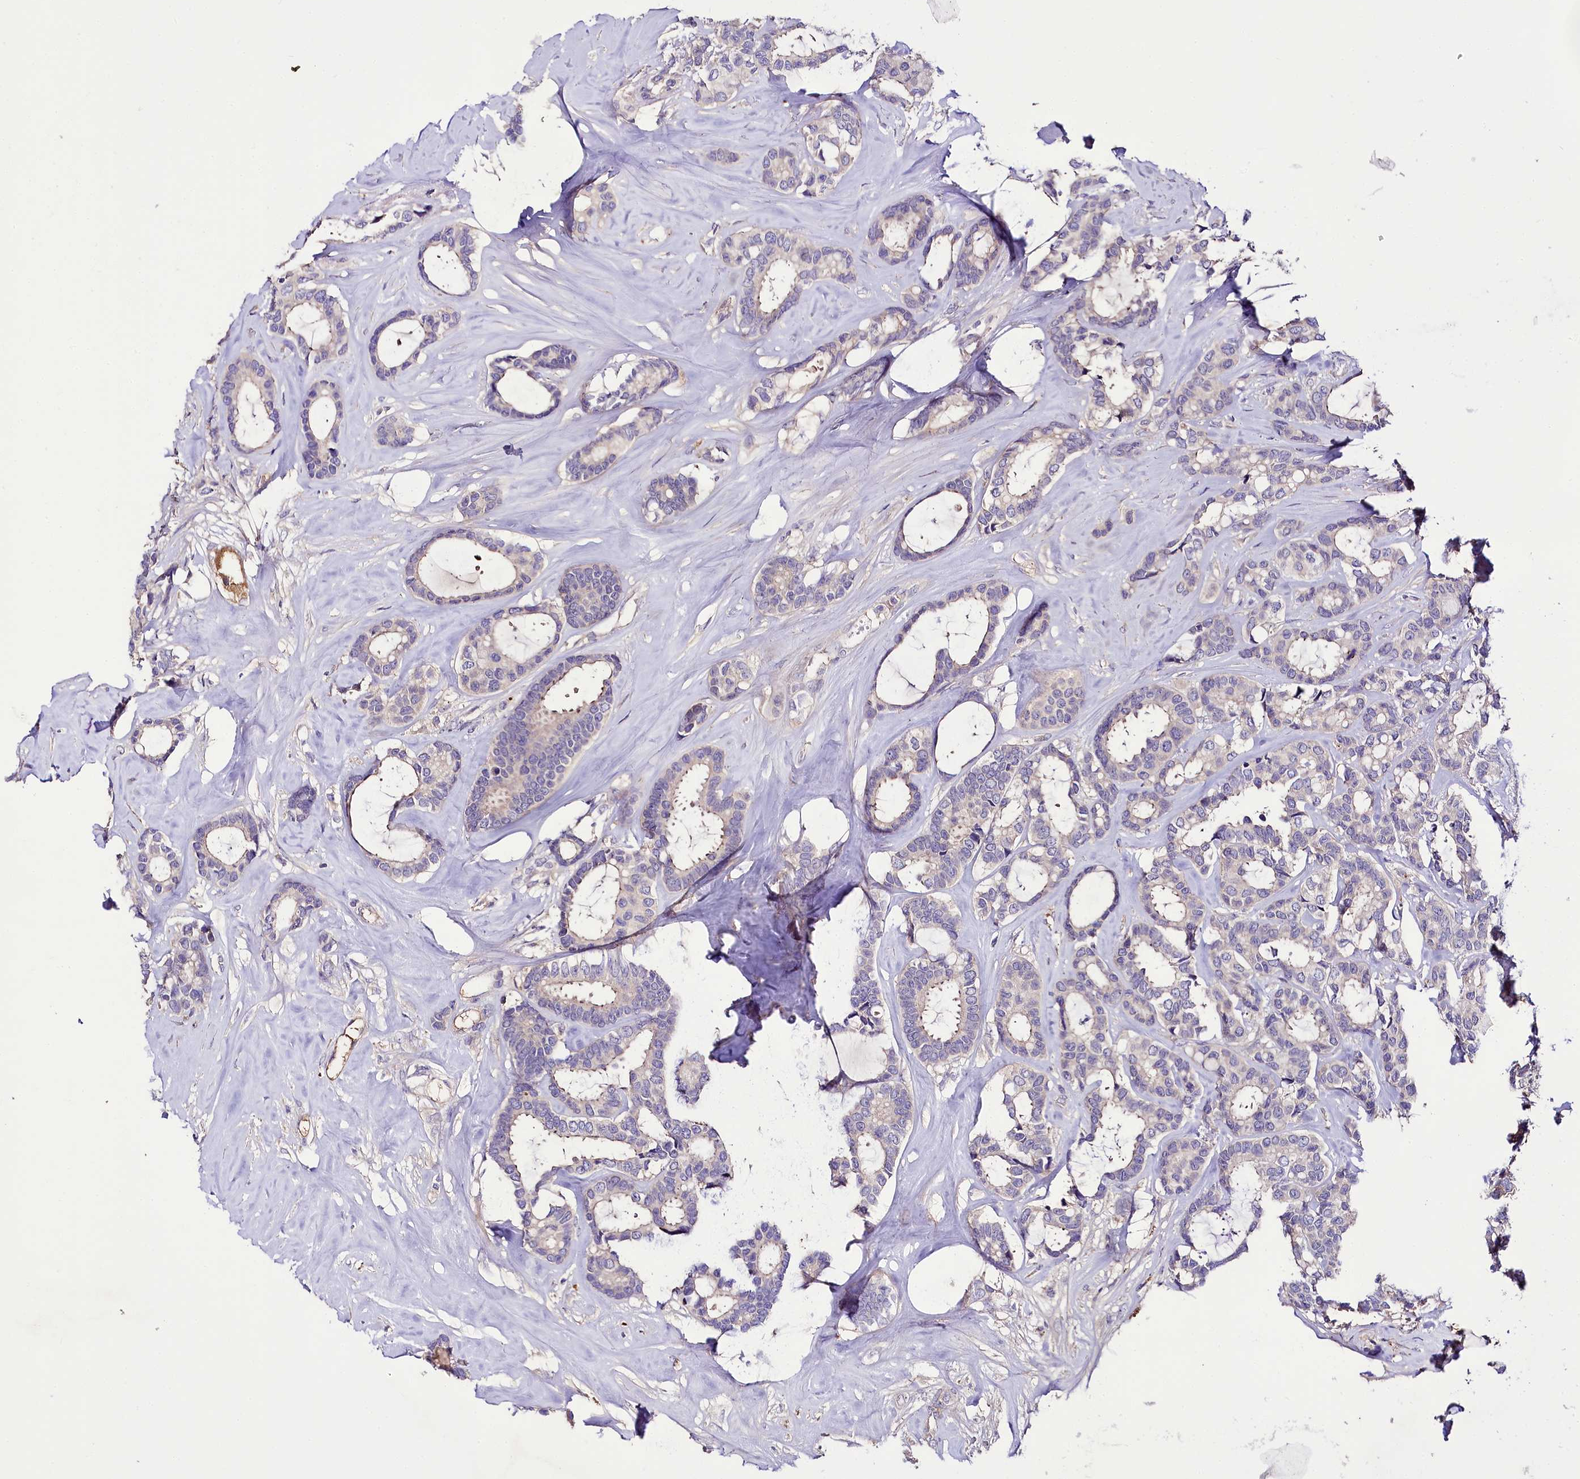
{"staining": {"intensity": "negative", "quantity": "none", "location": "none"}, "tissue": "breast cancer", "cell_type": "Tumor cells", "image_type": "cancer", "snomed": [{"axis": "morphology", "description": "Duct carcinoma"}, {"axis": "topography", "description": "Breast"}], "caption": "DAB (3,3'-diaminobenzidine) immunohistochemical staining of human intraductal carcinoma (breast) shows no significant expression in tumor cells.", "gene": "PPP1R32", "patient": {"sex": "female", "age": 87}}